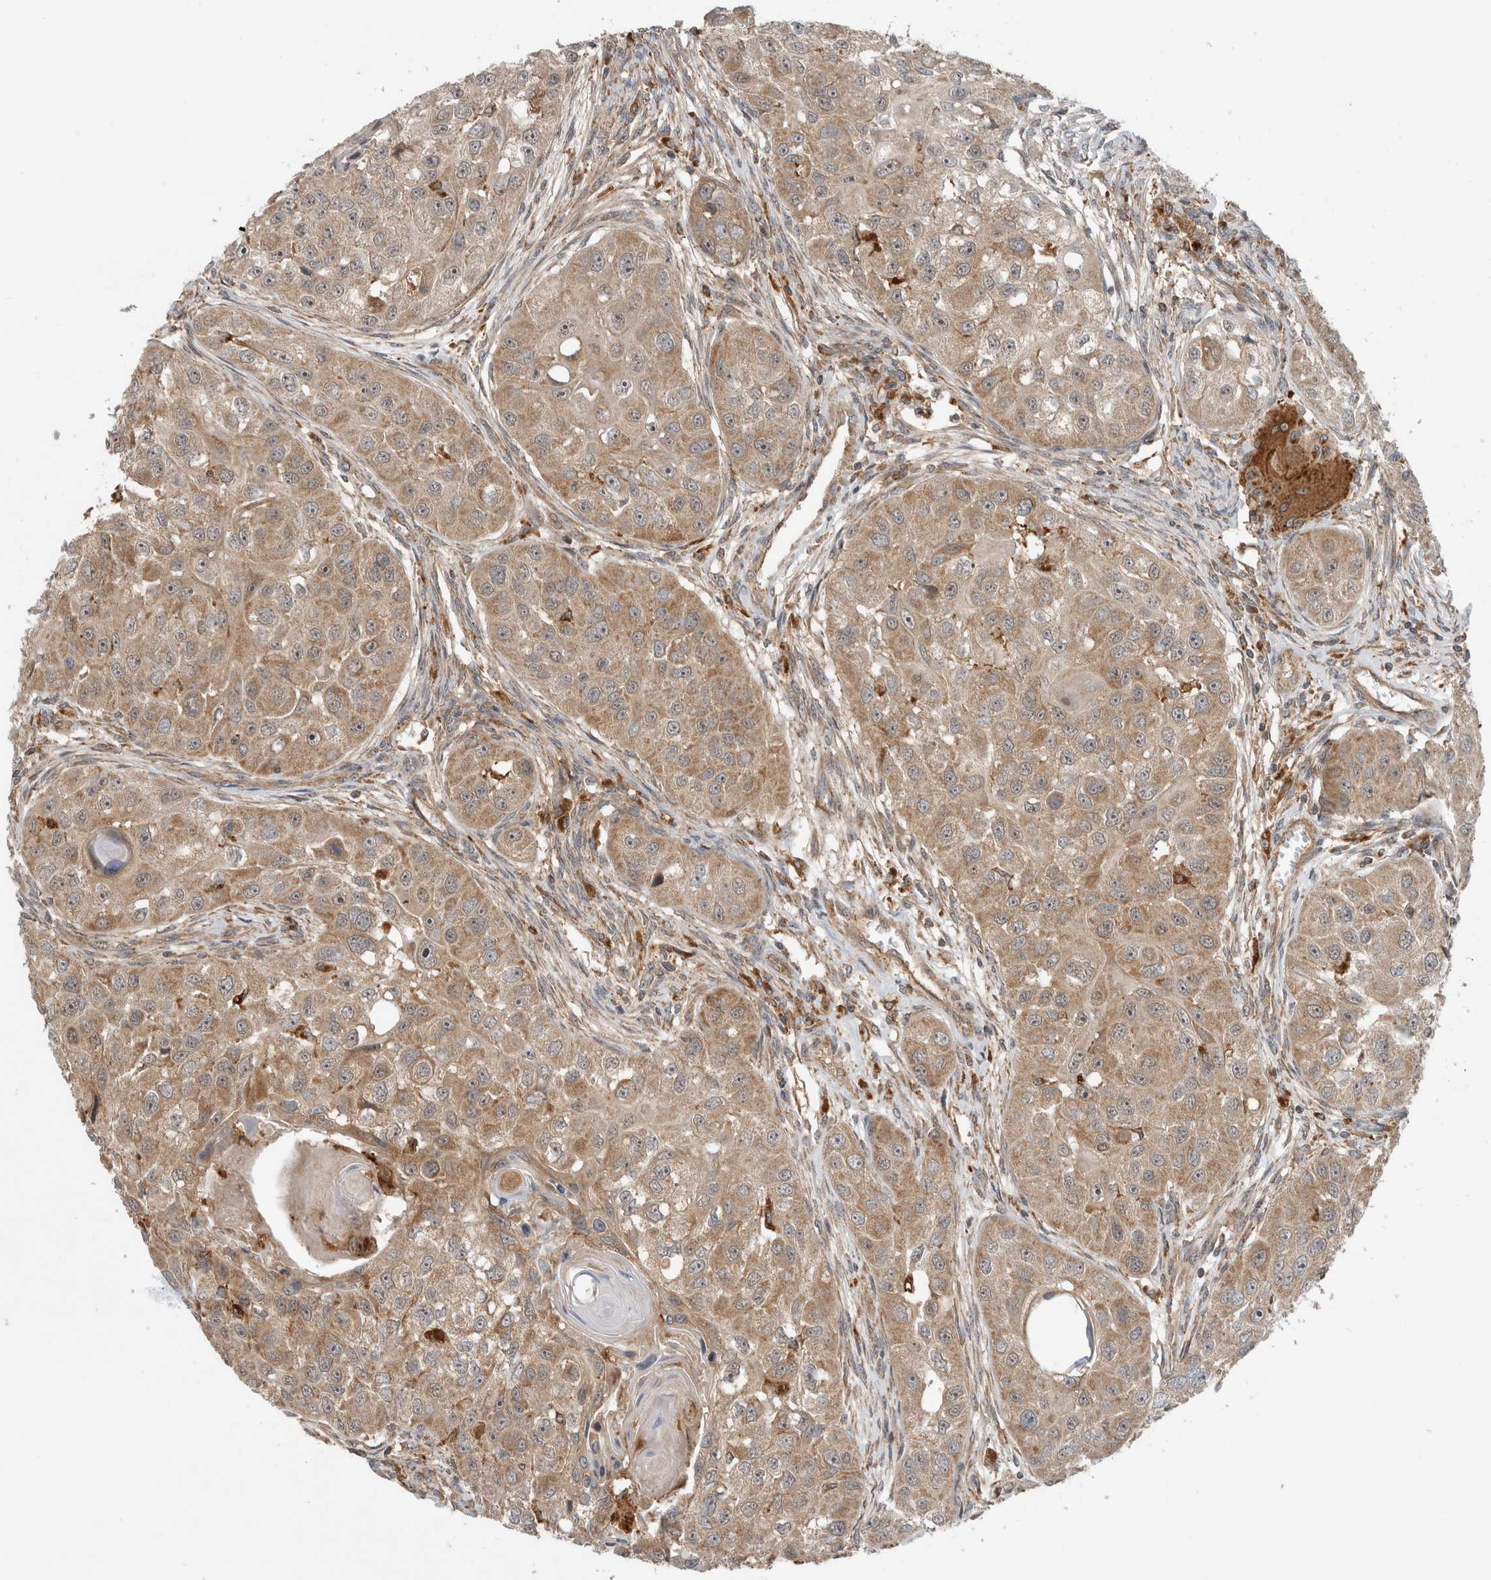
{"staining": {"intensity": "moderate", "quantity": ">75%", "location": "cytoplasmic/membranous"}, "tissue": "head and neck cancer", "cell_type": "Tumor cells", "image_type": "cancer", "snomed": [{"axis": "morphology", "description": "Normal tissue, NOS"}, {"axis": "morphology", "description": "Squamous cell carcinoma, NOS"}, {"axis": "topography", "description": "Skeletal muscle"}, {"axis": "topography", "description": "Head-Neck"}], "caption": "Brown immunohistochemical staining in human head and neck squamous cell carcinoma exhibits moderate cytoplasmic/membranous expression in about >75% of tumor cells.", "gene": "ADGRL3", "patient": {"sex": "male", "age": 51}}